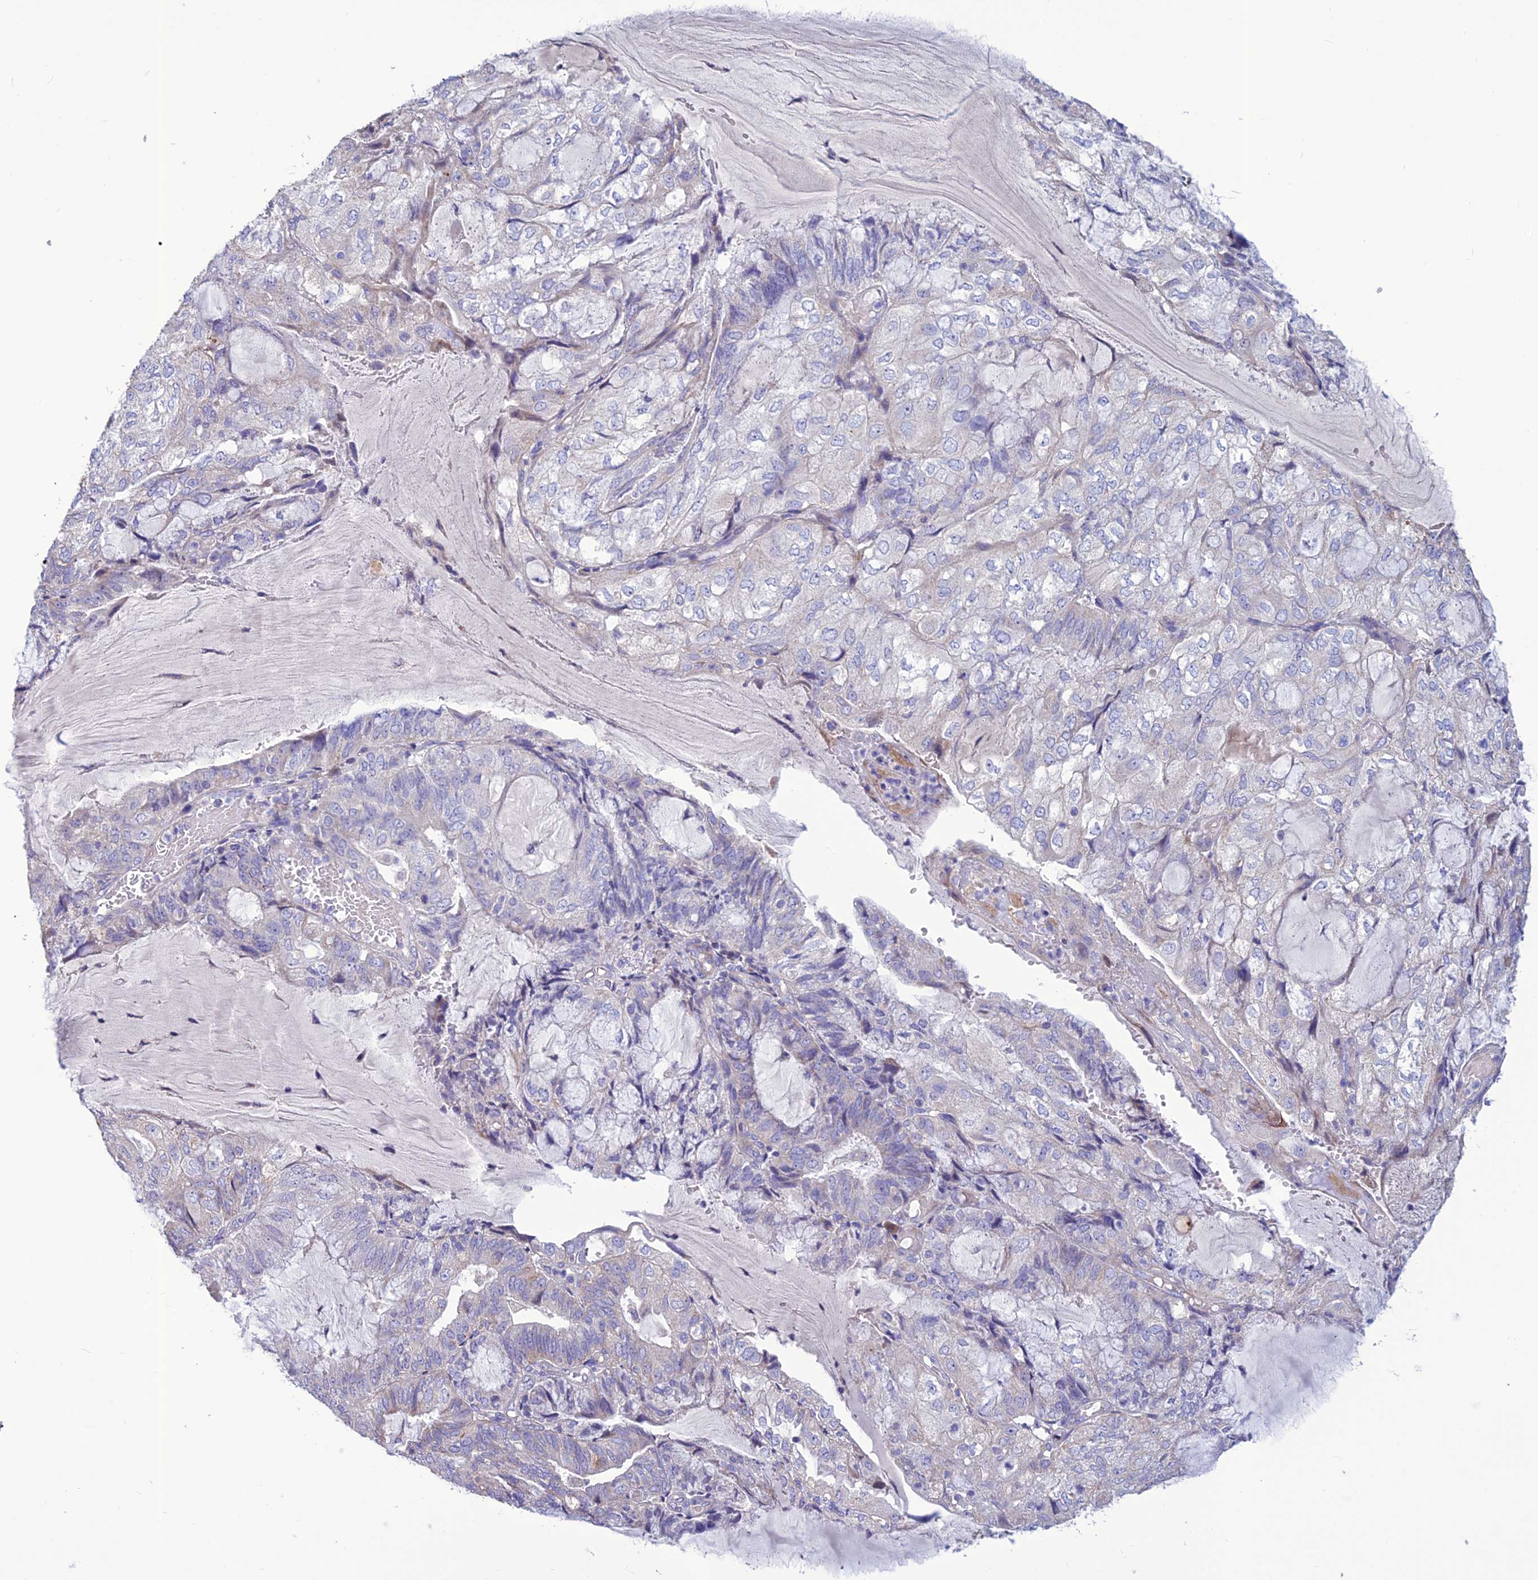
{"staining": {"intensity": "negative", "quantity": "none", "location": "none"}, "tissue": "endometrial cancer", "cell_type": "Tumor cells", "image_type": "cancer", "snomed": [{"axis": "morphology", "description": "Adenocarcinoma, NOS"}, {"axis": "topography", "description": "Endometrium"}], "caption": "Endometrial adenocarcinoma stained for a protein using immunohistochemistry shows no staining tumor cells.", "gene": "BHMT2", "patient": {"sex": "female", "age": 81}}